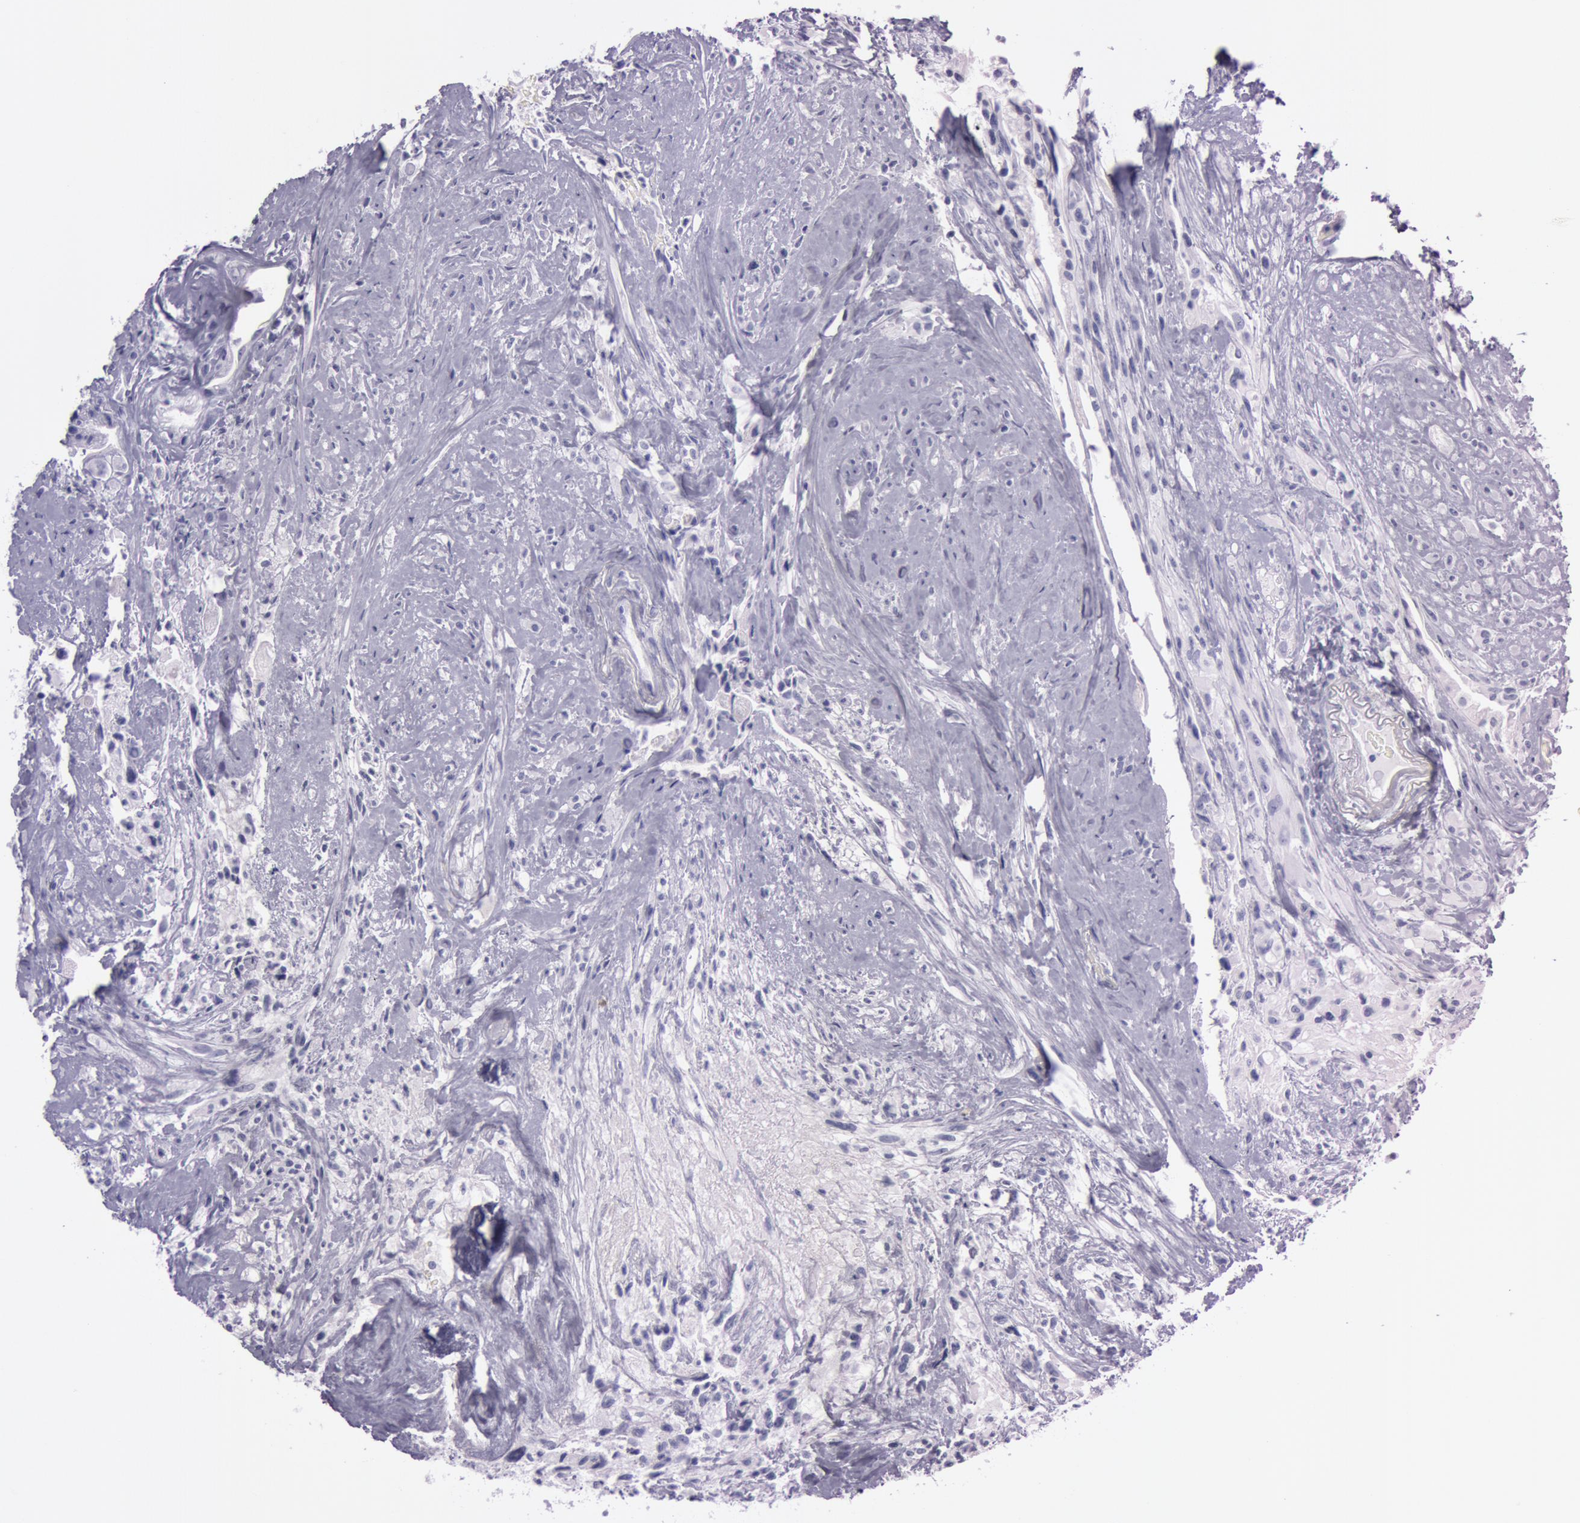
{"staining": {"intensity": "negative", "quantity": "none", "location": "none"}, "tissue": "glioma", "cell_type": "Tumor cells", "image_type": "cancer", "snomed": [{"axis": "morphology", "description": "Glioma, malignant, High grade"}, {"axis": "topography", "description": "Brain"}], "caption": "This is an IHC image of human glioma. There is no staining in tumor cells.", "gene": "S100A7", "patient": {"sex": "male", "age": 48}}